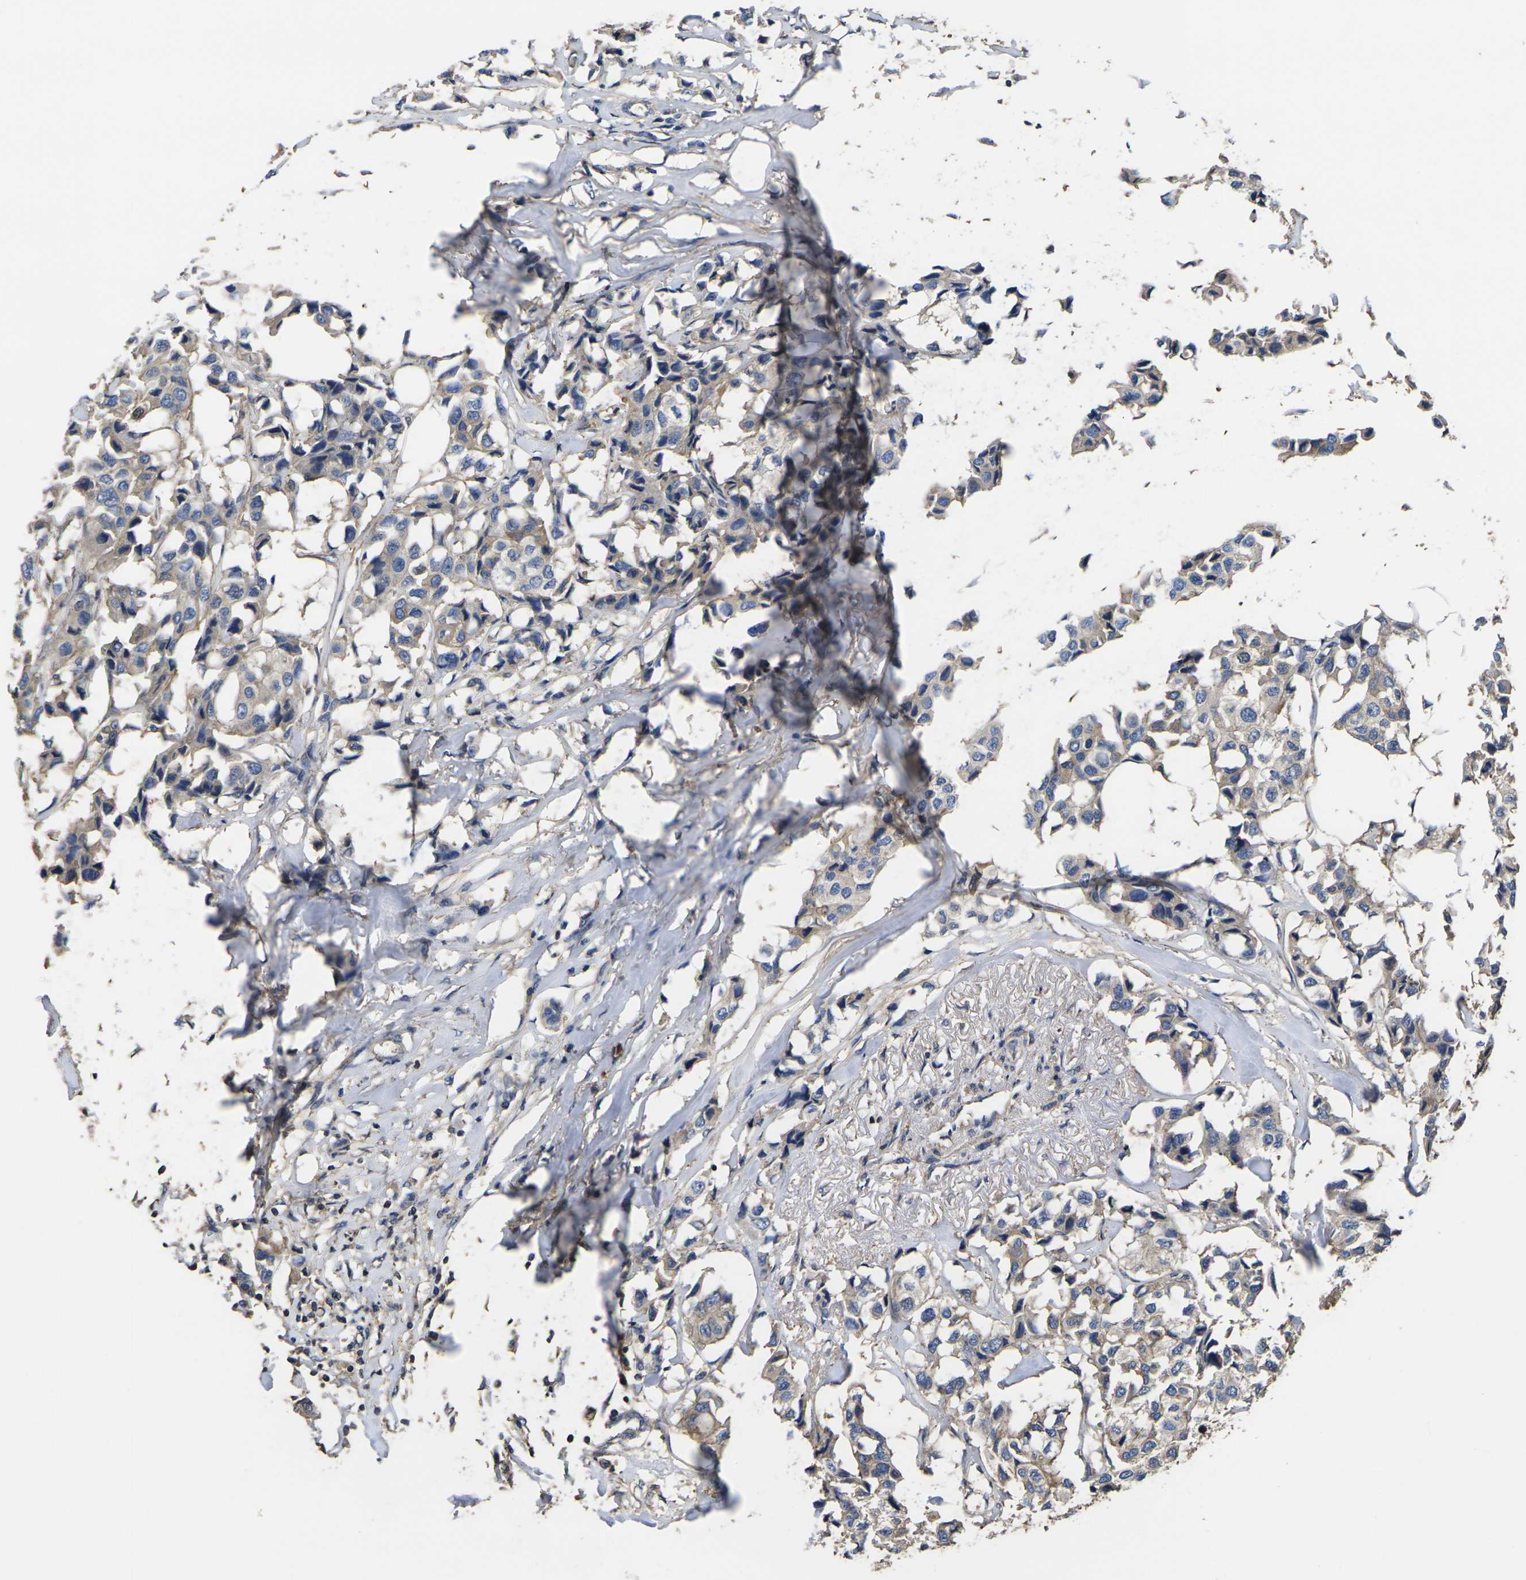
{"staining": {"intensity": "weak", "quantity": "25%-75%", "location": "cytoplasmic/membranous"}, "tissue": "breast cancer", "cell_type": "Tumor cells", "image_type": "cancer", "snomed": [{"axis": "morphology", "description": "Duct carcinoma"}, {"axis": "topography", "description": "Breast"}], "caption": "IHC image of neoplastic tissue: breast cancer stained using immunohistochemistry (IHC) displays low levels of weak protein expression localized specifically in the cytoplasmic/membranous of tumor cells, appearing as a cytoplasmic/membranous brown color.", "gene": "HSPG2", "patient": {"sex": "female", "age": 80}}